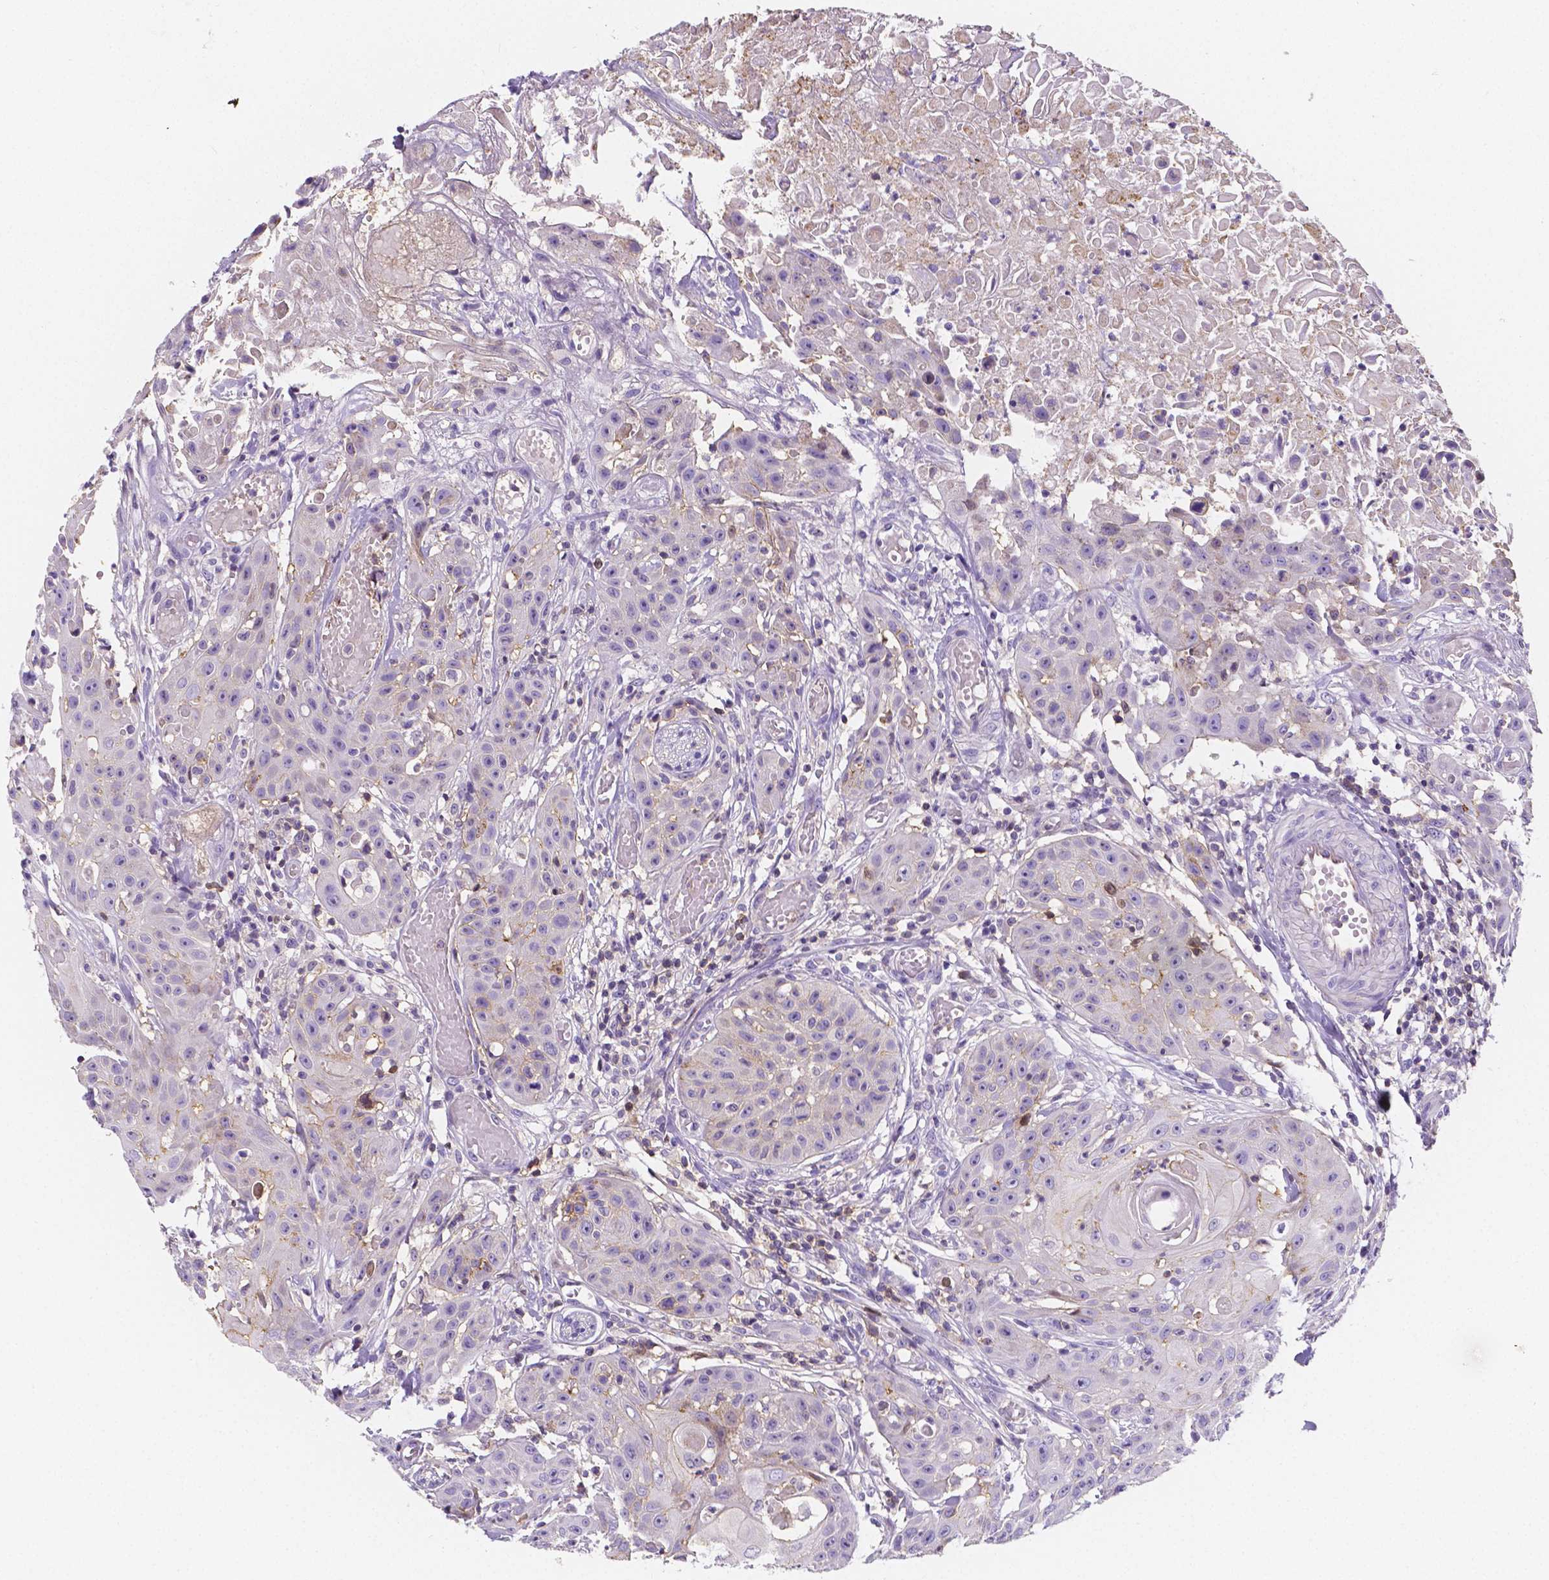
{"staining": {"intensity": "negative", "quantity": "none", "location": "none"}, "tissue": "head and neck cancer", "cell_type": "Tumor cells", "image_type": "cancer", "snomed": [{"axis": "morphology", "description": "Squamous cell carcinoma, NOS"}, {"axis": "topography", "description": "Oral tissue"}, {"axis": "topography", "description": "Head-Neck"}], "caption": "This is an IHC image of human head and neck squamous cell carcinoma. There is no expression in tumor cells.", "gene": "GABRD", "patient": {"sex": "female", "age": 55}}